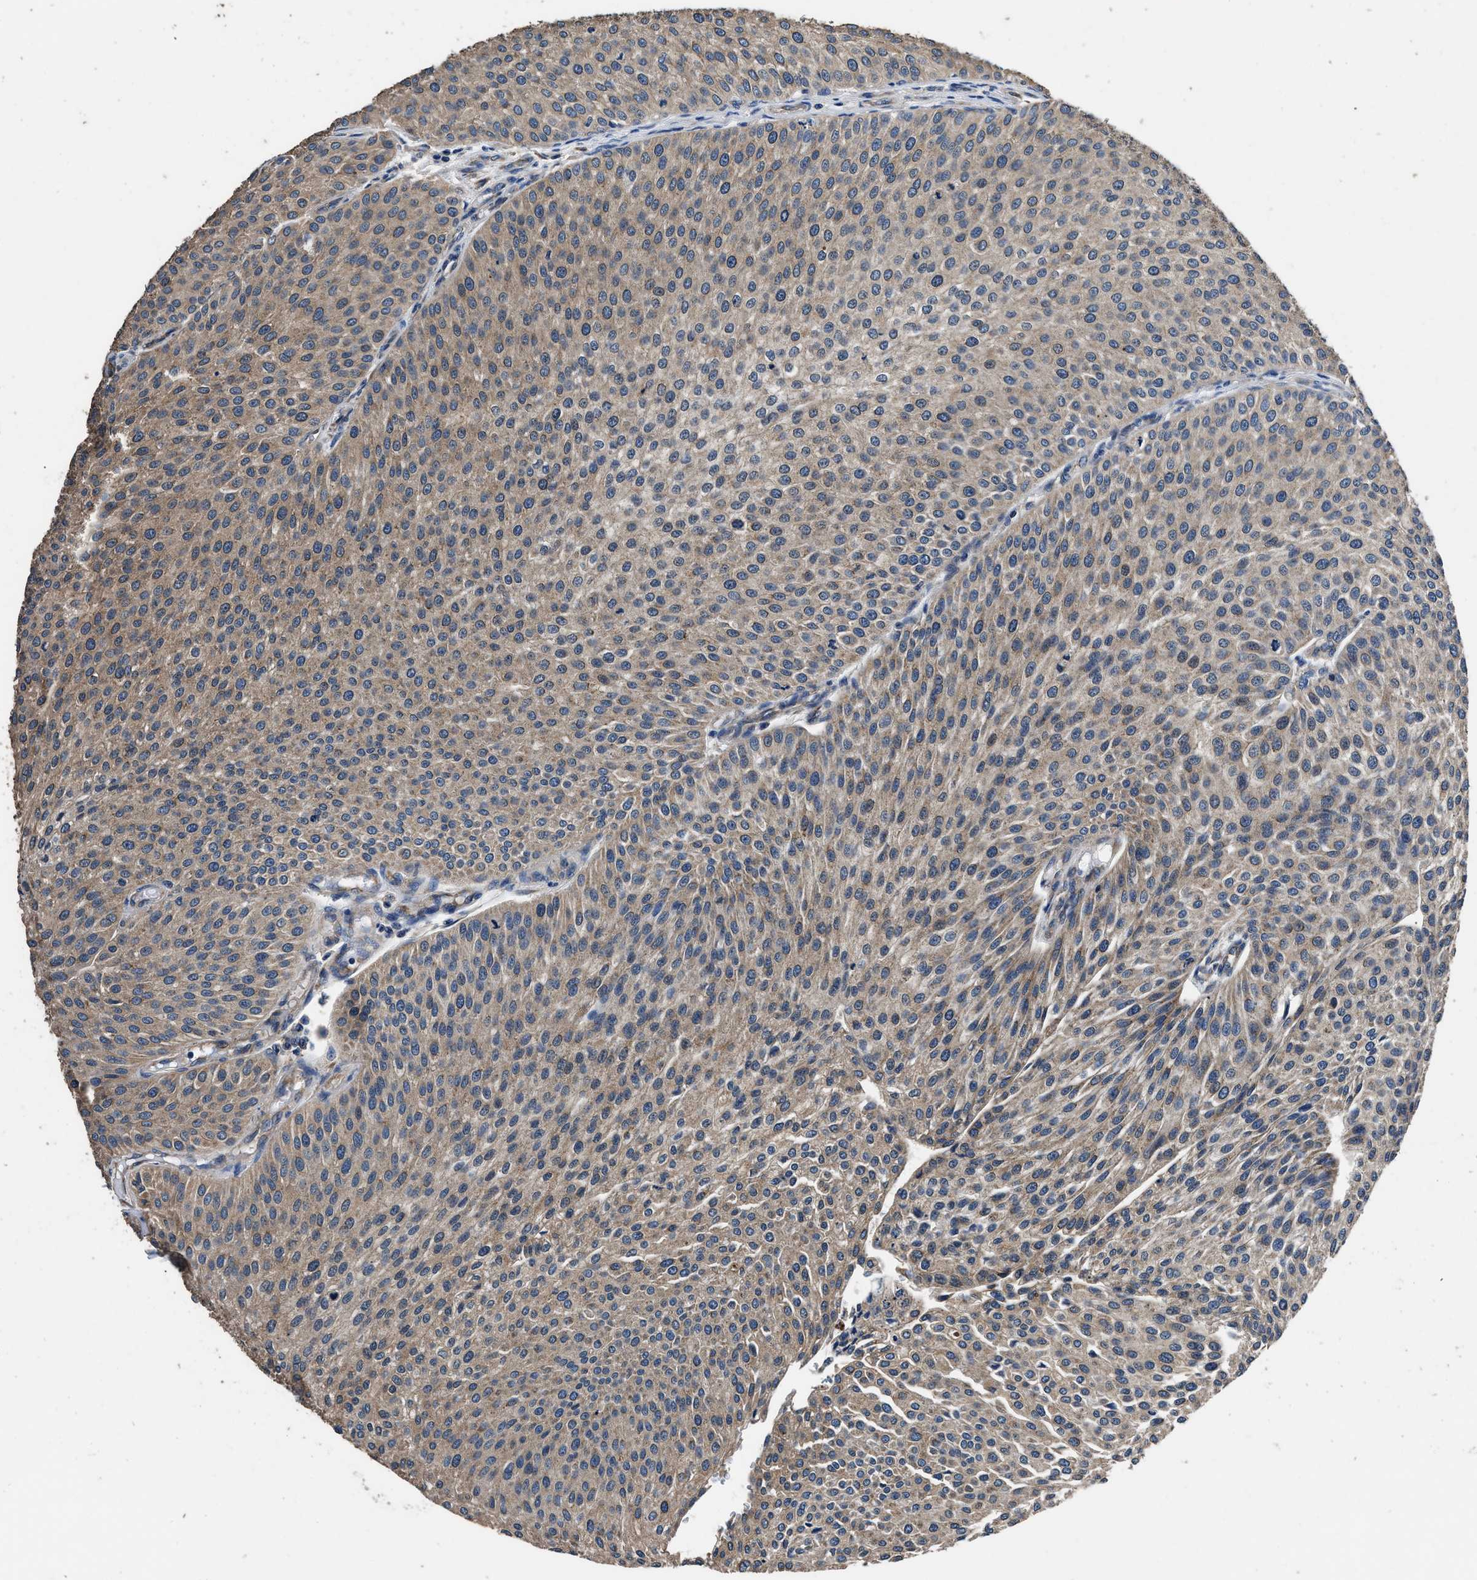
{"staining": {"intensity": "moderate", "quantity": ">75%", "location": "cytoplasmic/membranous"}, "tissue": "urothelial cancer", "cell_type": "Tumor cells", "image_type": "cancer", "snomed": [{"axis": "morphology", "description": "Urothelial carcinoma, Low grade"}, {"axis": "topography", "description": "Smooth muscle"}, {"axis": "topography", "description": "Urinary bladder"}], "caption": "Low-grade urothelial carcinoma stained with immunohistochemistry (IHC) exhibits moderate cytoplasmic/membranous staining in about >75% of tumor cells. Immunohistochemistry stains the protein of interest in brown and the nuclei are stained blue.", "gene": "DHRS7B", "patient": {"sex": "male", "age": 60}}